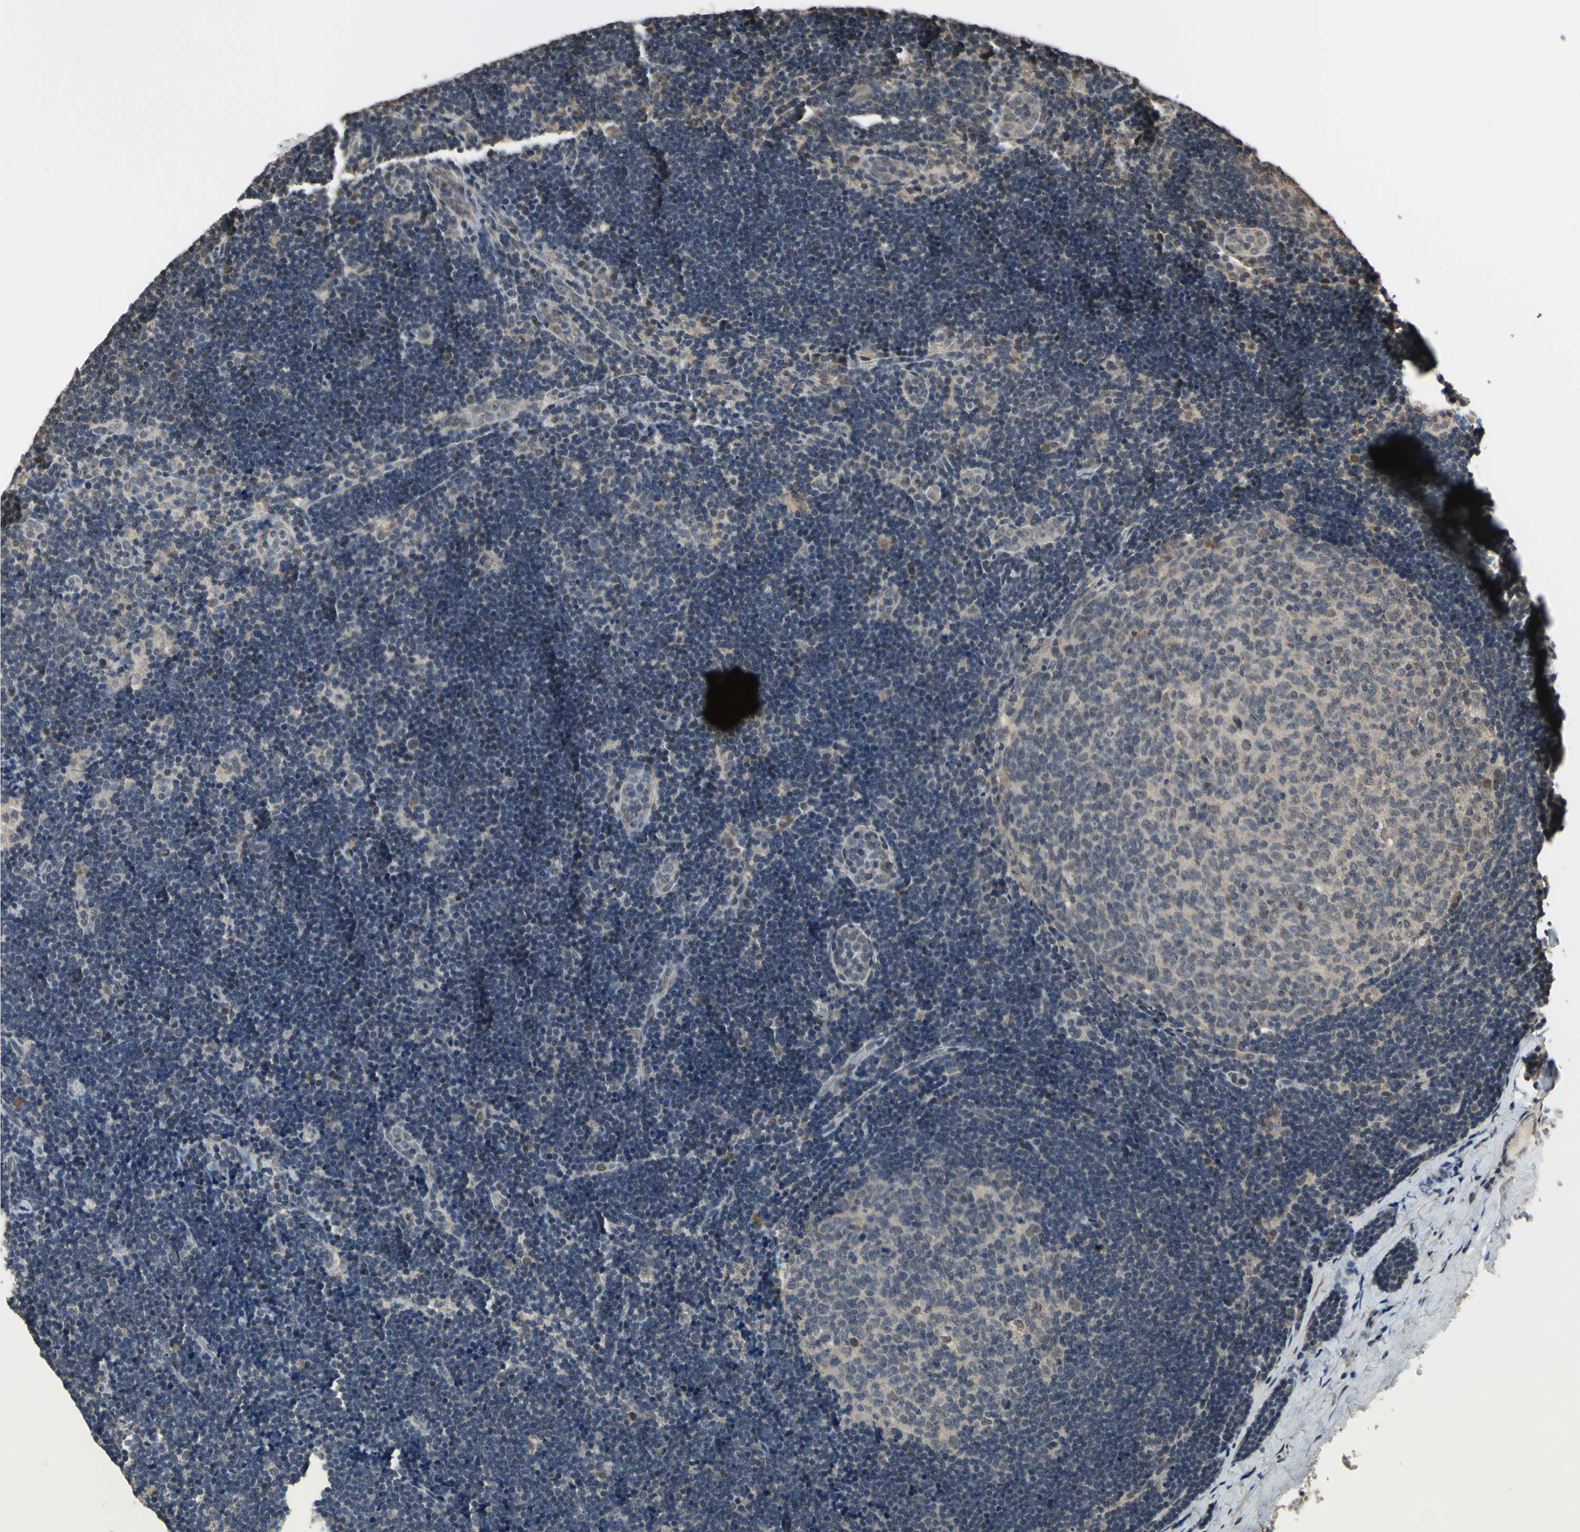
{"staining": {"intensity": "negative", "quantity": "none", "location": "none"}, "tissue": "lymph node", "cell_type": "Germinal center cells", "image_type": "normal", "snomed": [{"axis": "morphology", "description": "Normal tissue, NOS"}, {"axis": "topography", "description": "Lymph node"}], "caption": "IHC photomicrograph of benign lymph node: lymph node stained with DAB displays no significant protein staining in germinal center cells.", "gene": "ZNF174", "patient": {"sex": "female", "age": 14}}